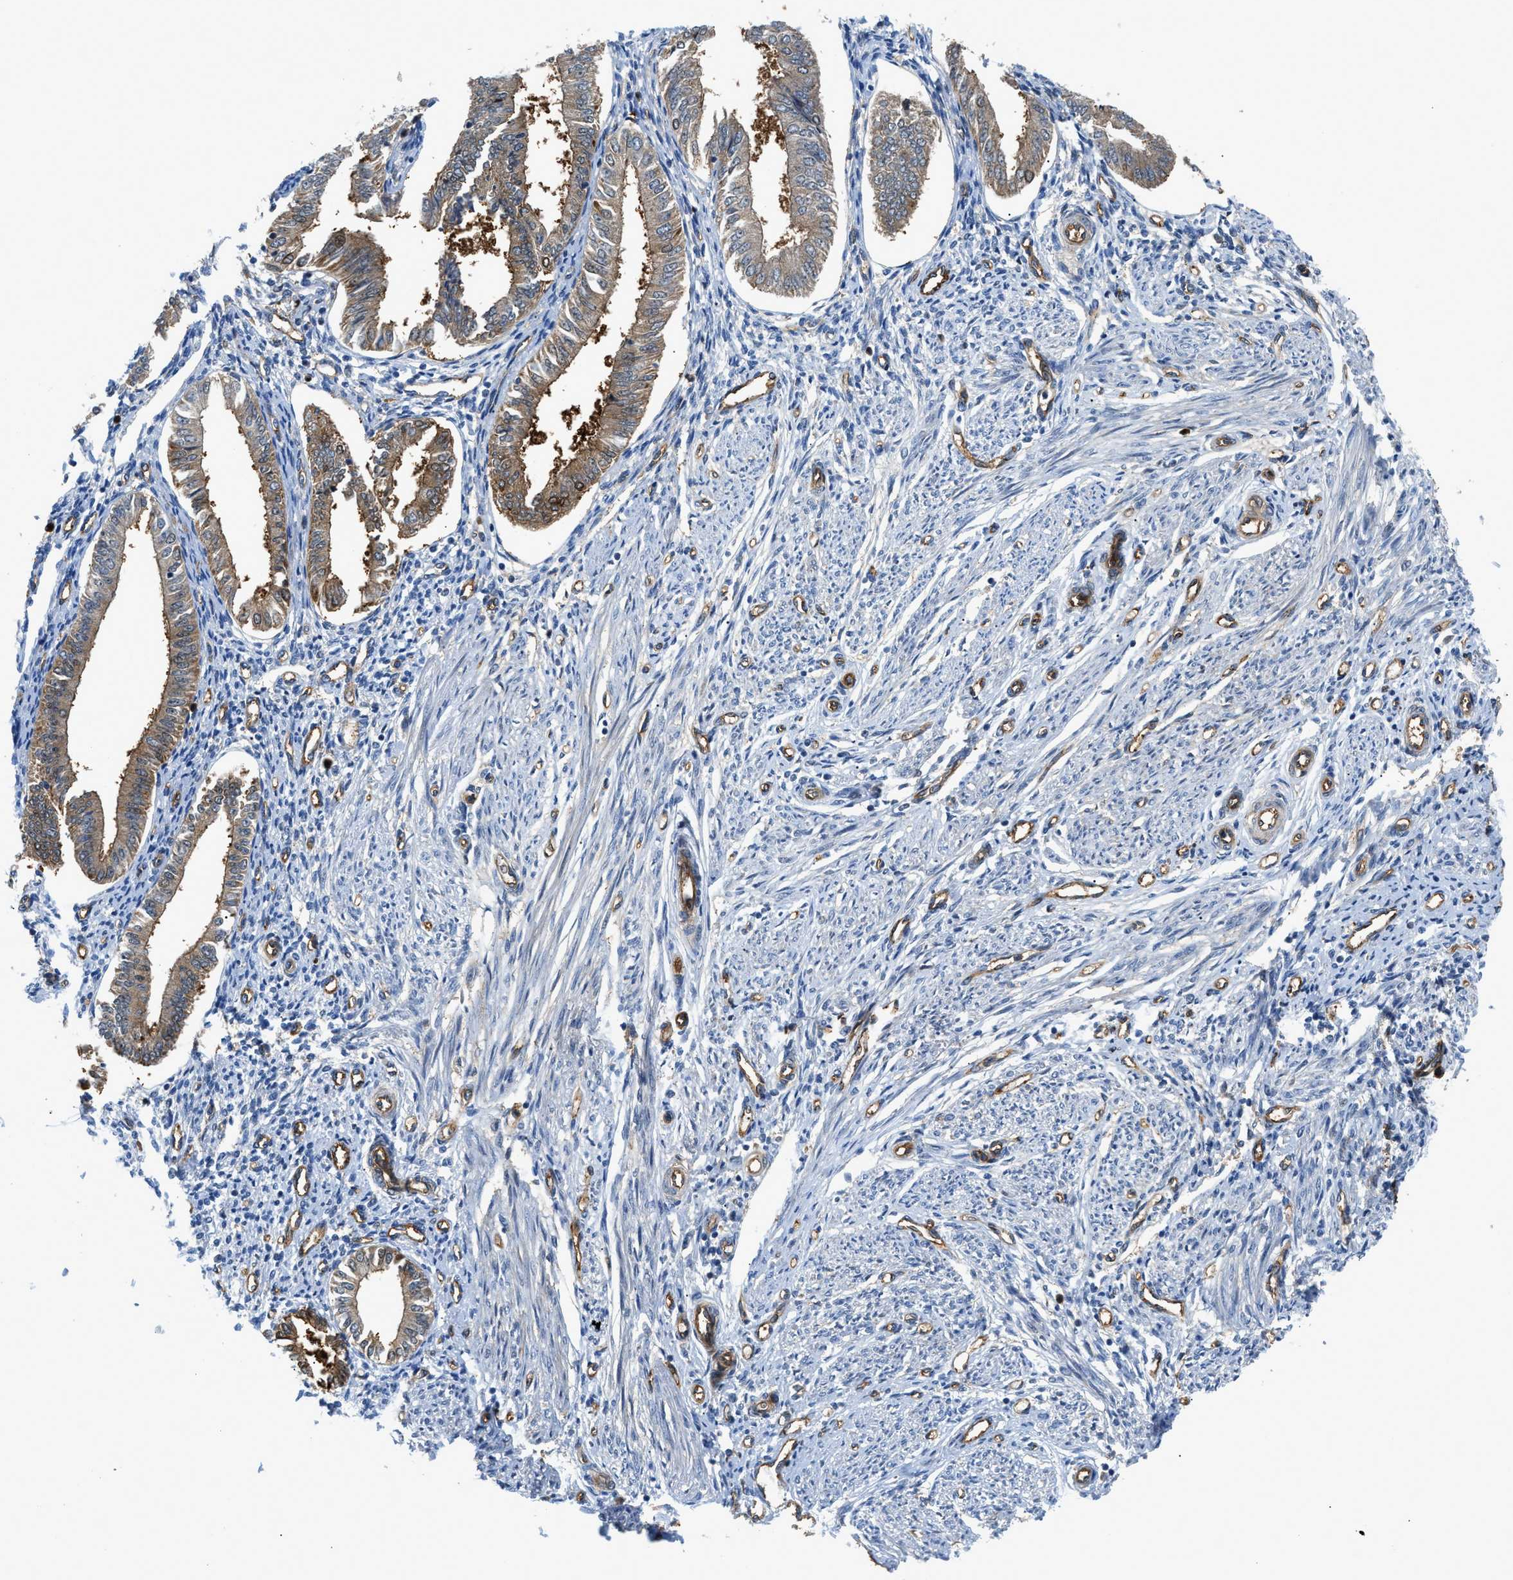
{"staining": {"intensity": "negative", "quantity": "none", "location": "none"}, "tissue": "endometrium", "cell_type": "Cells in endometrial stroma", "image_type": "normal", "snomed": [{"axis": "morphology", "description": "Normal tissue, NOS"}, {"axis": "topography", "description": "Endometrium"}], "caption": "Unremarkable endometrium was stained to show a protein in brown. There is no significant expression in cells in endometrial stroma. (DAB immunohistochemistry (IHC) with hematoxylin counter stain).", "gene": "TRAK2", "patient": {"sex": "female", "age": 50}}